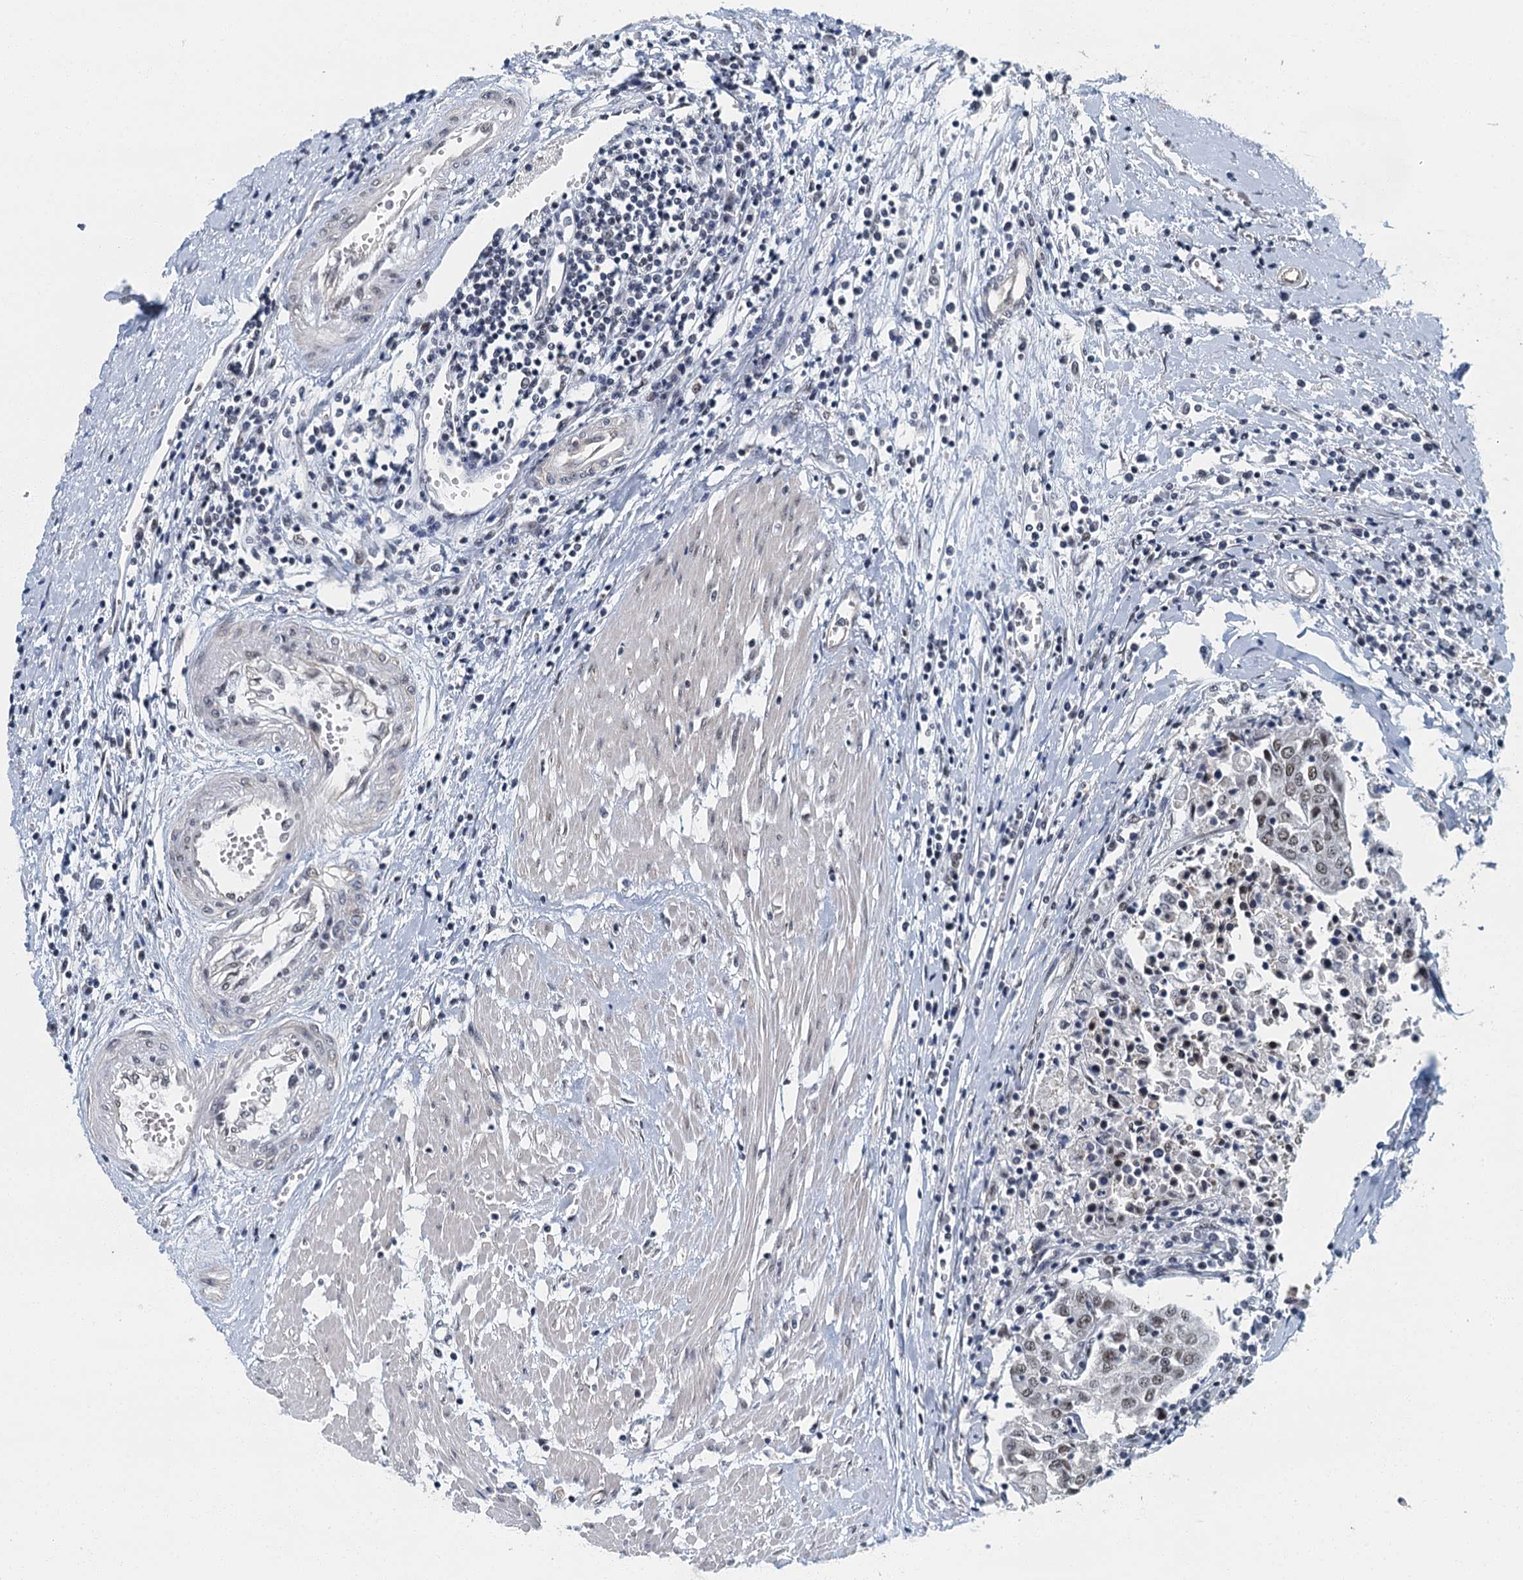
{"staining": {"intensity": "weak", "quantity": ">75%", "location": "nuclear"}, "tissue": "urothelial cancer", "cell_type": "Tumor cells", "image_type": "cancer", "snomed": [{"axis": "morphology", "description": "Urothelial carcinoma, High grade"}, {"axis": "topography", "description": "Urinary bladder"}], "caption": "Brown immunohistochemical staining in human urothelial cancer reveals weak nuclear expression in about >75% of tumor cells. (Stains: DAB (3,3'-diaminobenzidine) in brown, nuclei in blue, Microscopy: brightfield microscopy at high magnification).", "gene": "GADL1", "patient": {"sex": "female", "age": 85}}